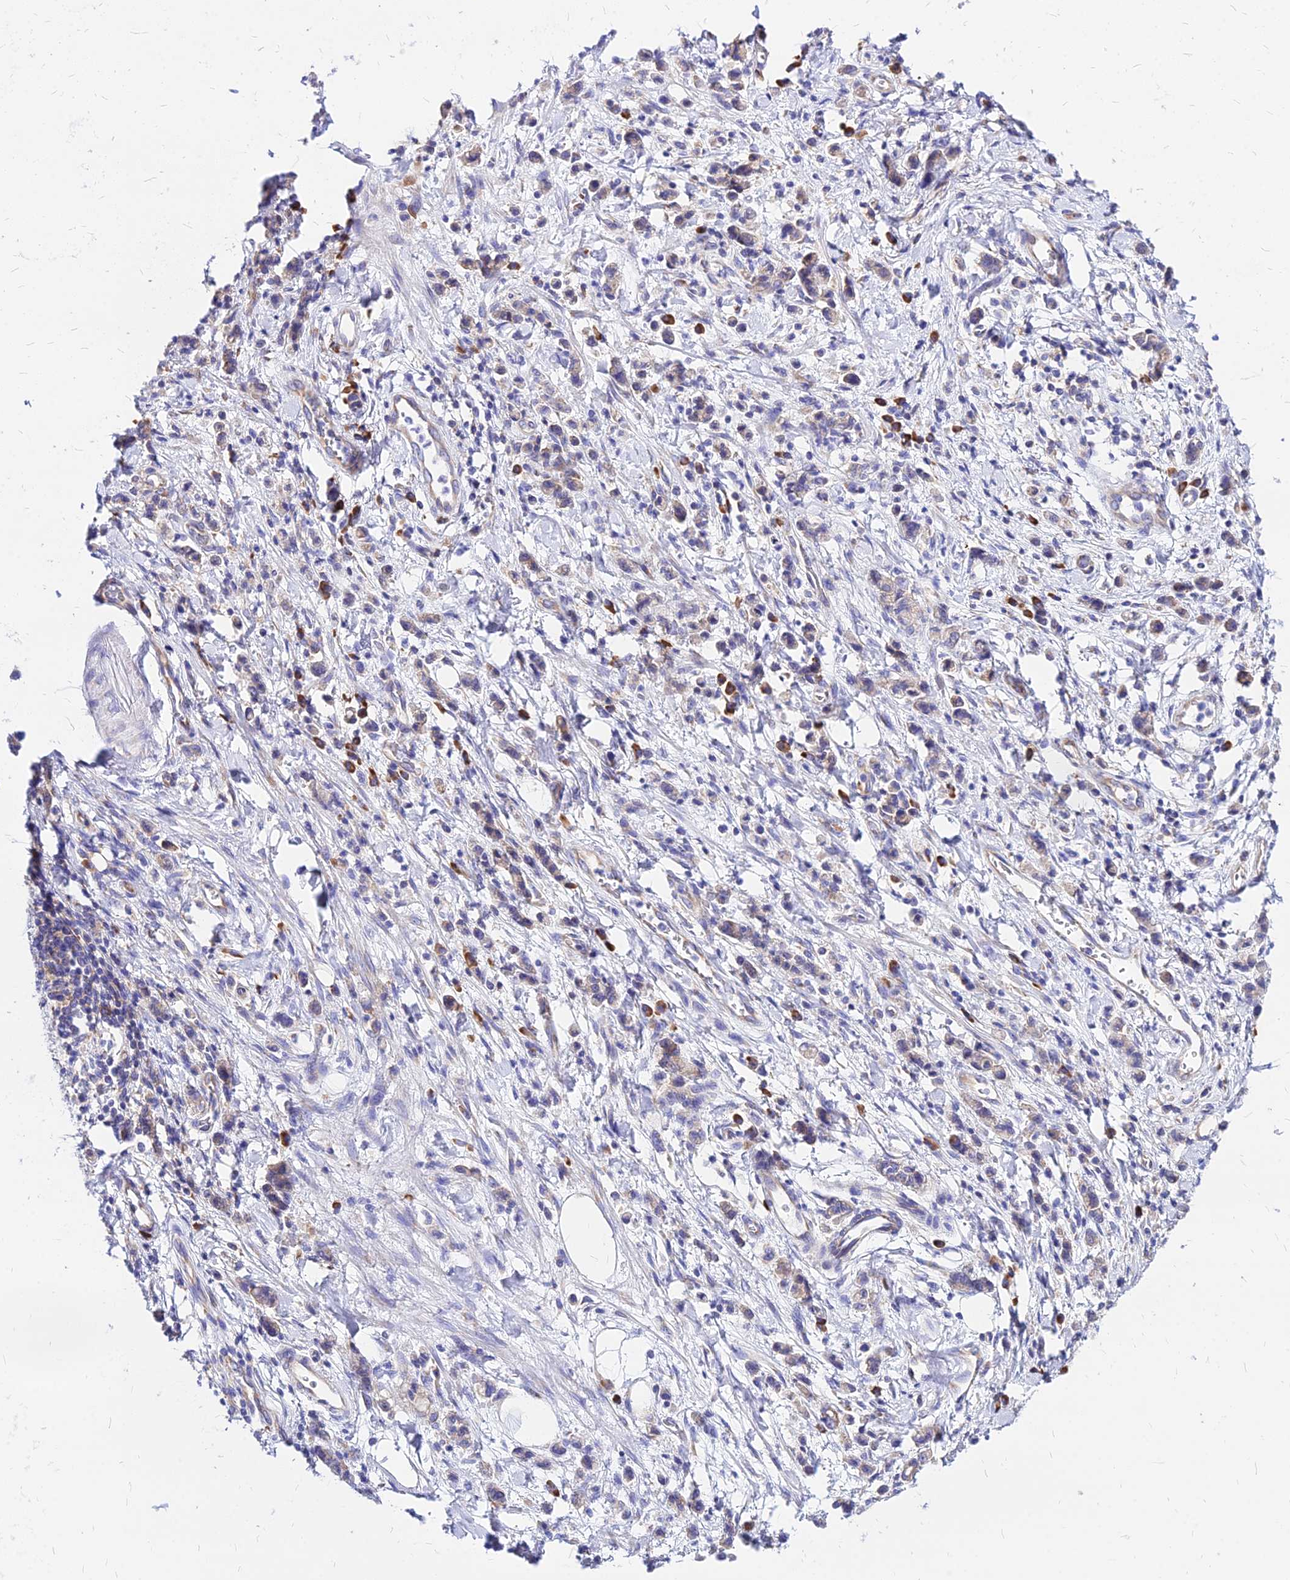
{"staining": {"intensity": "weak", "quantity": "25%-75%", "location": "cytoplasmic/membranous"}, "tissue": "stomach cancer", "cell_type": "Tumor cells", "image_type": "cancer", "snomed": [{"axis": "morphology", "description": "Adenocarcinoma, NOS"}, {"axis": "topography", "description": "Stomach"}], "caption": "Stomach cancer was stained to show a protein in brown. There is low levels of weak cytoplasmic/membranous positivity in about 25%-75% of tumor cells.", "gene": "RPL19", "patient": {"sex": "male", "age": 76}}